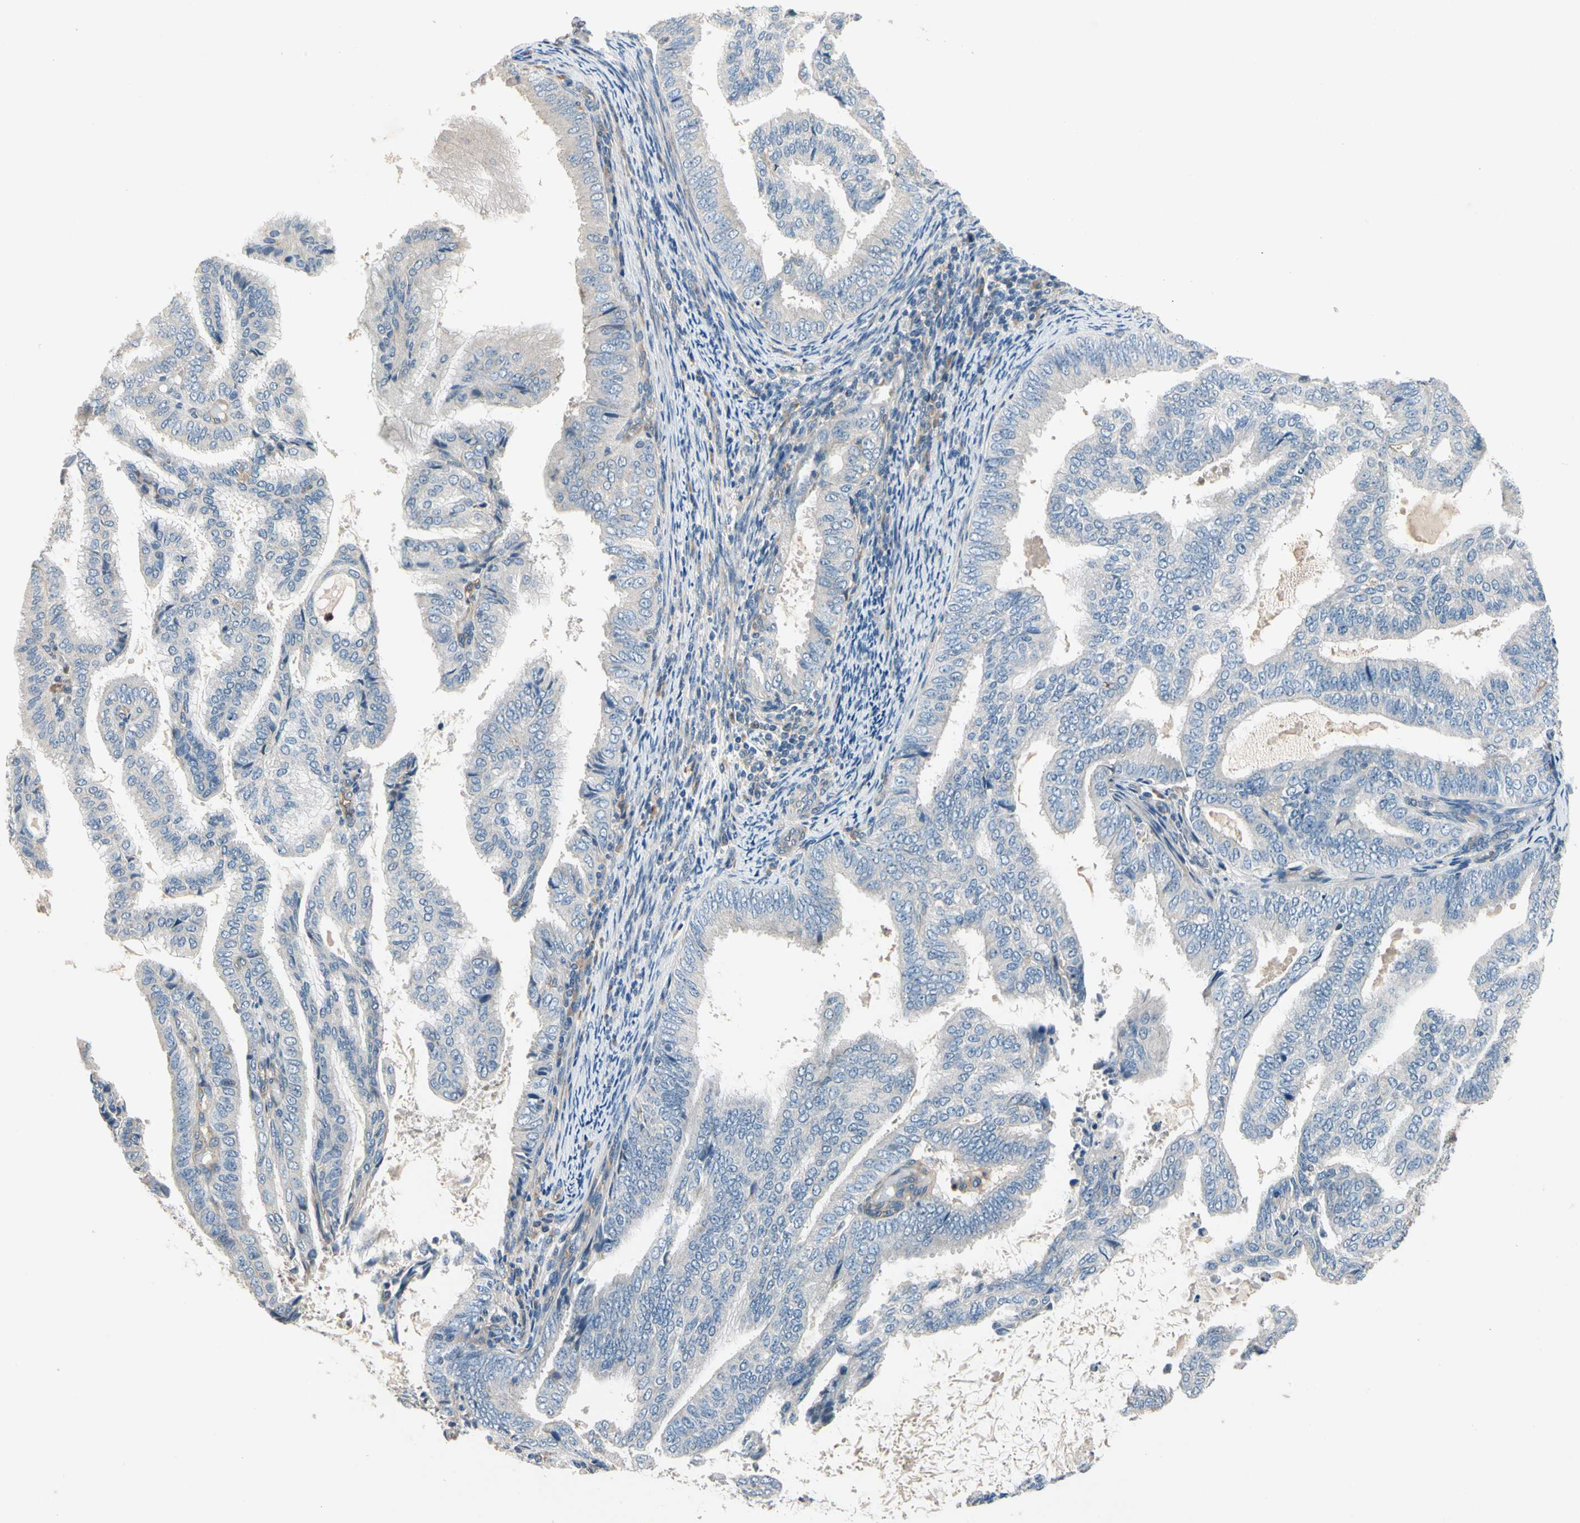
{"staining": {"intensity": "negative", "quantity": "none", "location": "none"}, "tissue": "endometrial cancer", "cell_type": "Tumor cells", "image_type": "cancer", "snomed": [{"axis": "morphology", "description": "Adenocarcinoma, NOS"}, {"axis": "topography", "description": "Endometrium"}], "caption": "Image shows no protein expression in tumor cells of endometrial cancer (adenocarcinoma) tissue. (Brightfield microscopy of DAB (3,3'-diaminobenzidine) immunohistochemistry (IHC) at high magnification).", "gene": "SIGLEC5", "patient": {"sex": "female", "age": 58}}